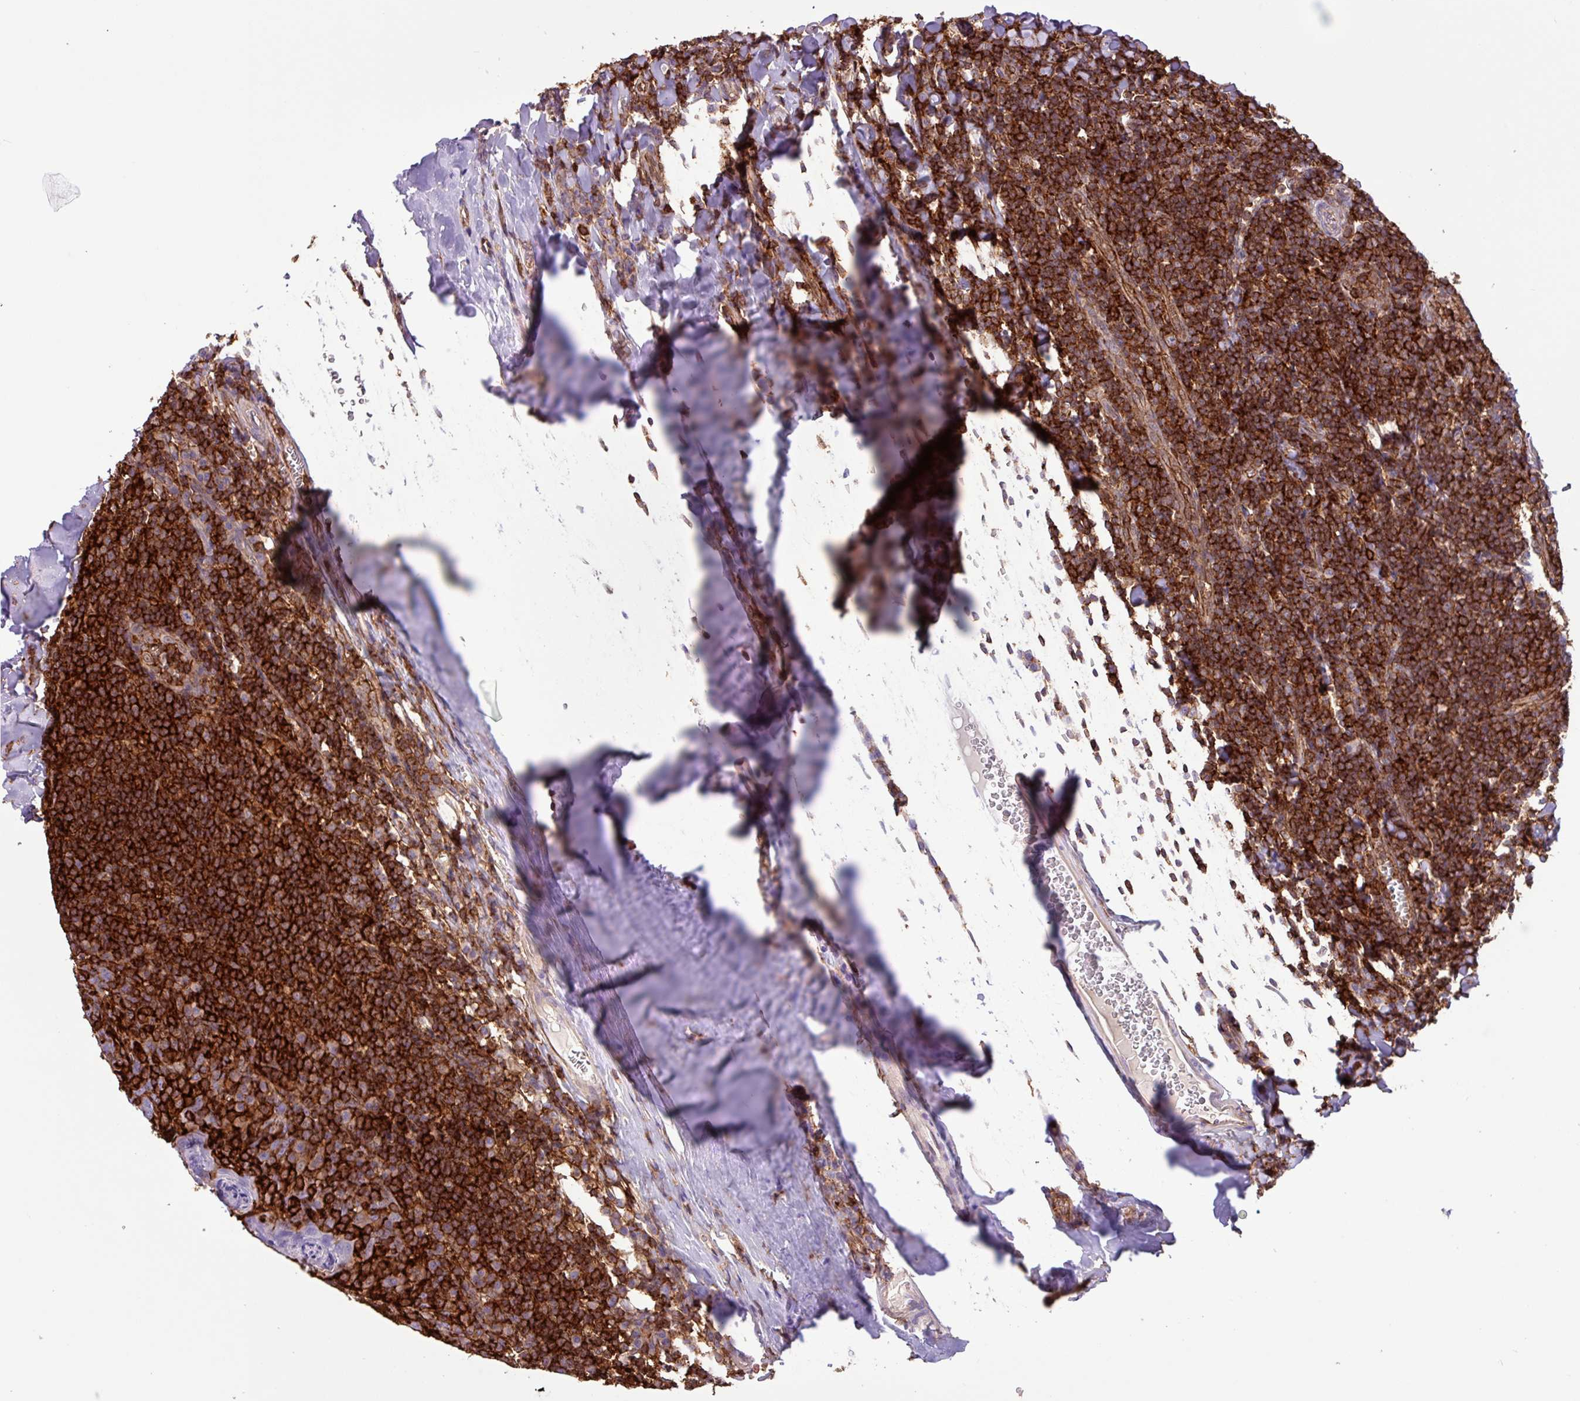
{"staining": {"intensity": "strong", "quantity": ">75%", "location": "cytoplasmic/membranous"}, "tissue": "tonsil", "cell_type": "Germinal center cells", "image_type": "normal", "snomed": [{"axis": "morphology", "description": "Normal tissue, NOS"}, {"axis": "topography", "description": "Tonsil"}], "caption": "Approximately >75% of germinal center cells in unremarkable tonsil show strong cytoplasmic/membranous protein positivity as visualized by brown immunohistochemical staining.", "gene": "PPP1R18", "patient": {"sex": "male", "age": 27}}